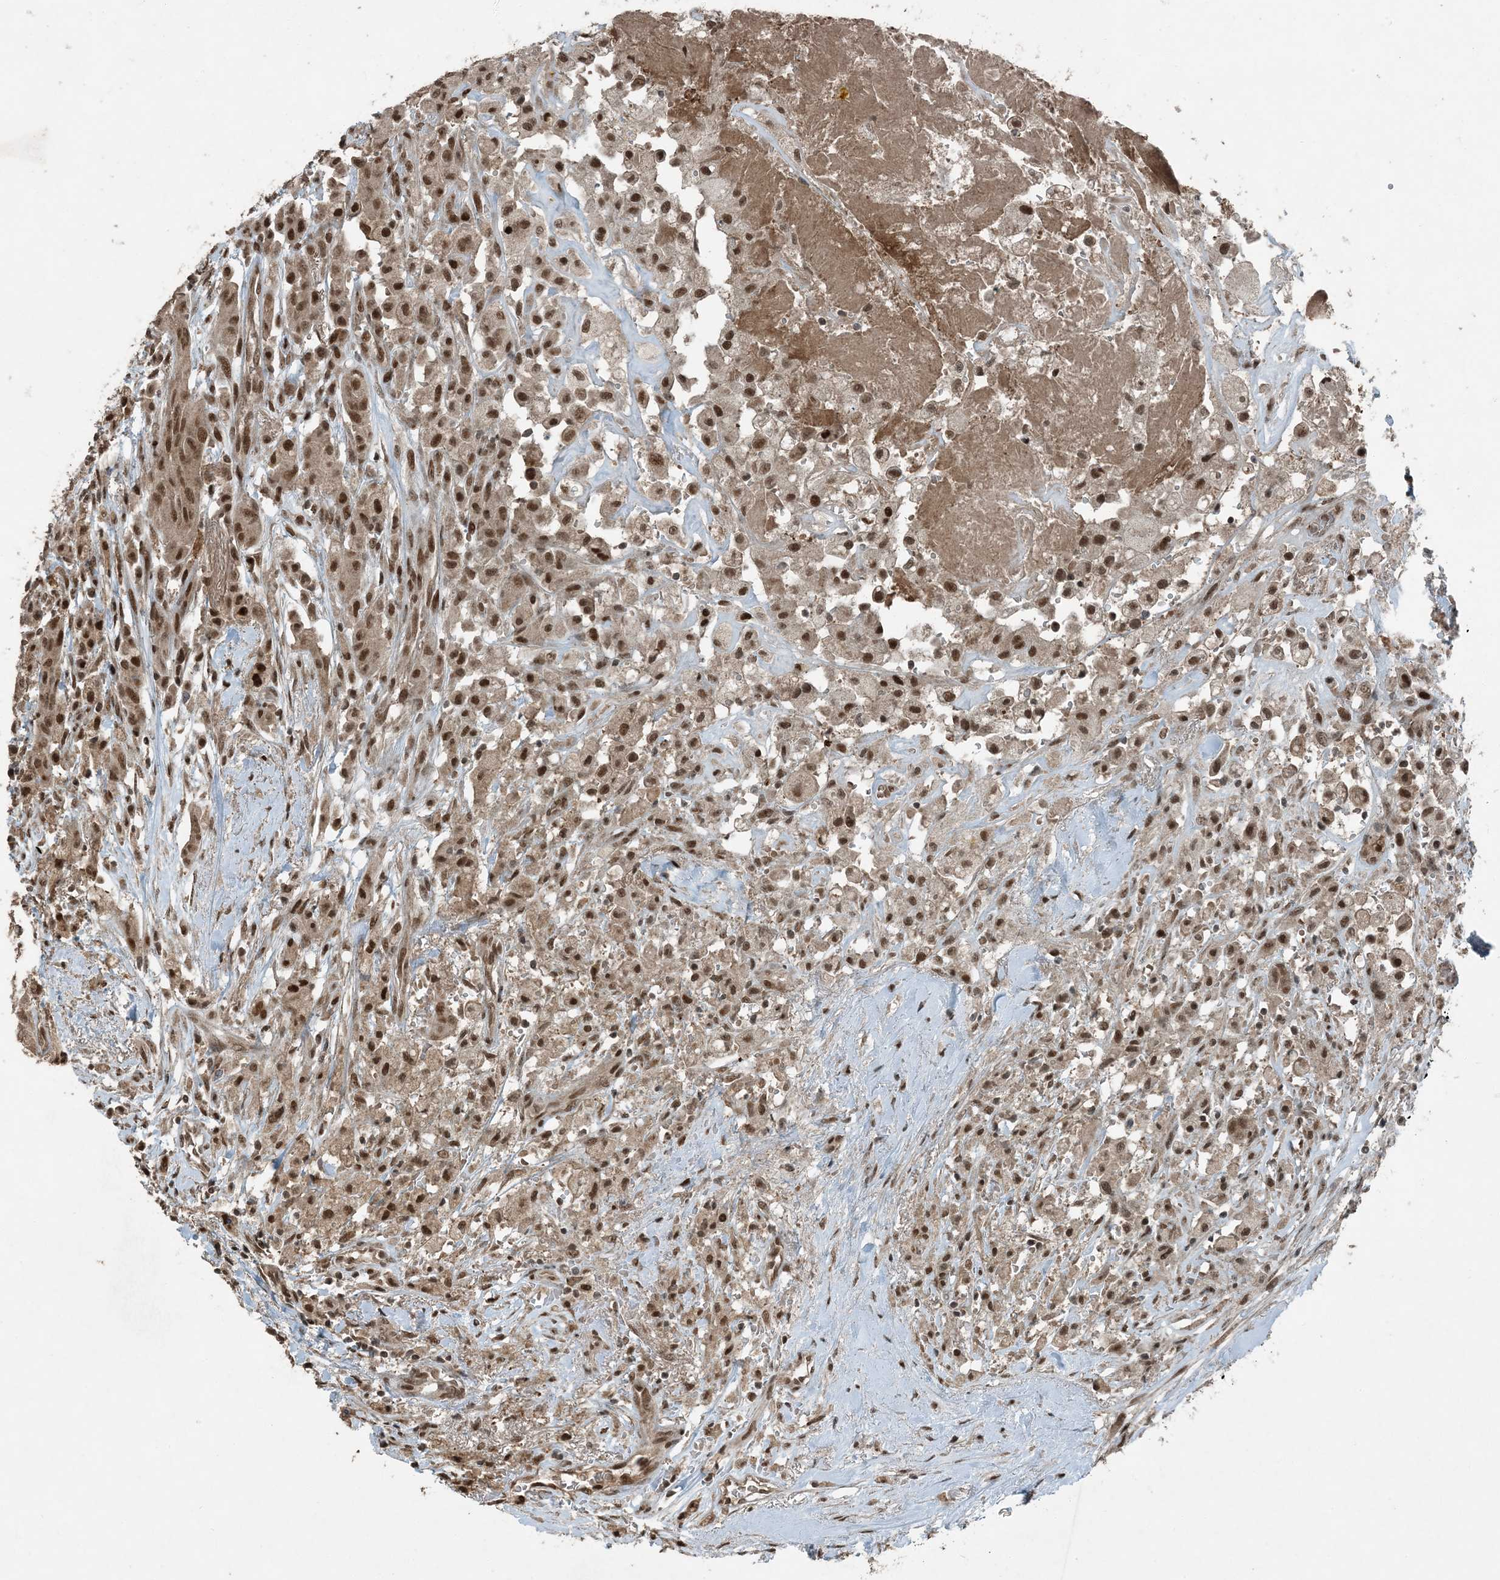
{"staining": {"intensity": "moderate", "quantity": ">75%", "location": "nuclear"}, "tissue": "thyroid cancer", "cell_type": "Tumor cells", "image_type": "cancer", "snomed": [{"axis": "morphology", "description": "Papillary adenocarcinoma, NOS"}, {"axis": "topography", "description": "Thyroid gland"}], "caption": "Thyroid cancer stained with a protein marker shows moderate staining in tumor cells.", "gene": "TRAPPC12", "patient": {"sex": "female", "age": 59}}